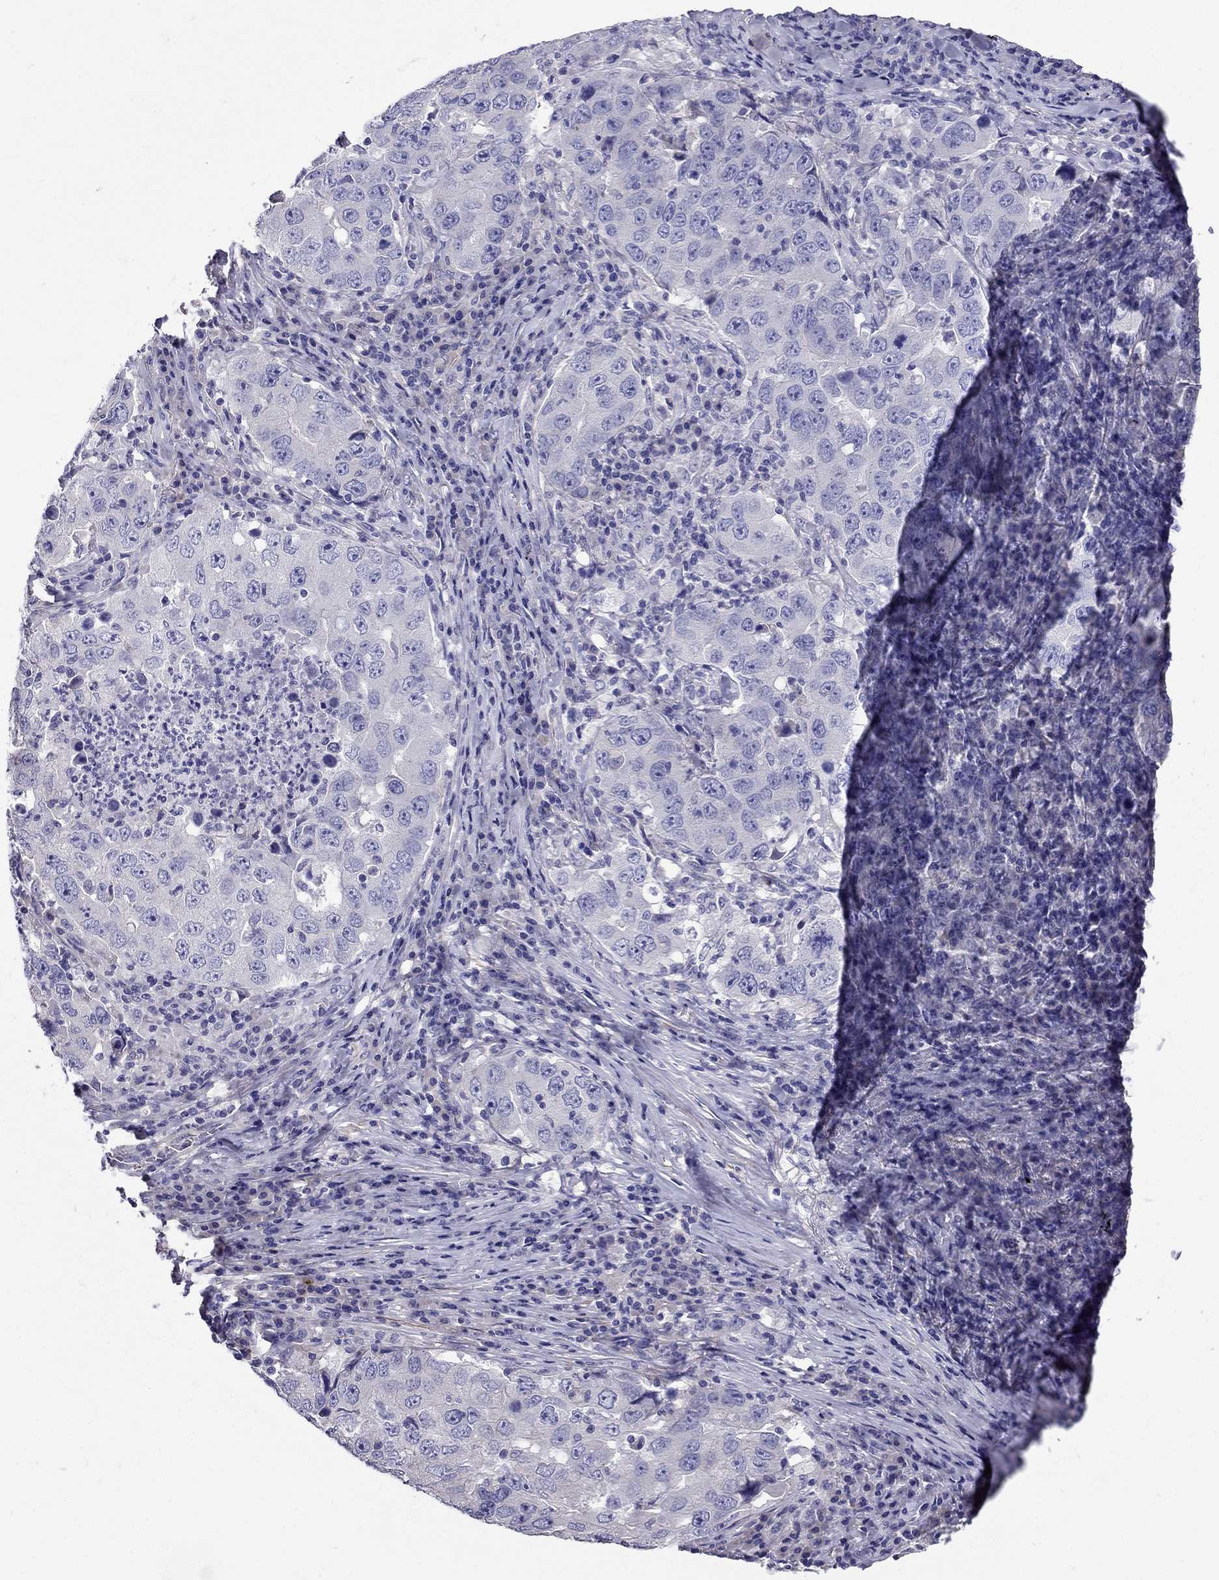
{"staining": {"intensity": "negative", "quantity": "none", "location": "none"}, "tissue": "lung cancer", "cell_type": "Tumor cells", "image_type": "cancer", "snomed": [{"axis": "morphology", "description": "Adenocarcinoma, NOS"}, {"axis": "topography", "description": "Lung"}], "caption": "The micrograph displays no significant positivity in tumor cells of adenocarcinoma (lung).", "gene": "GPR50", "patient": {"sex": "male", "age": 73}}